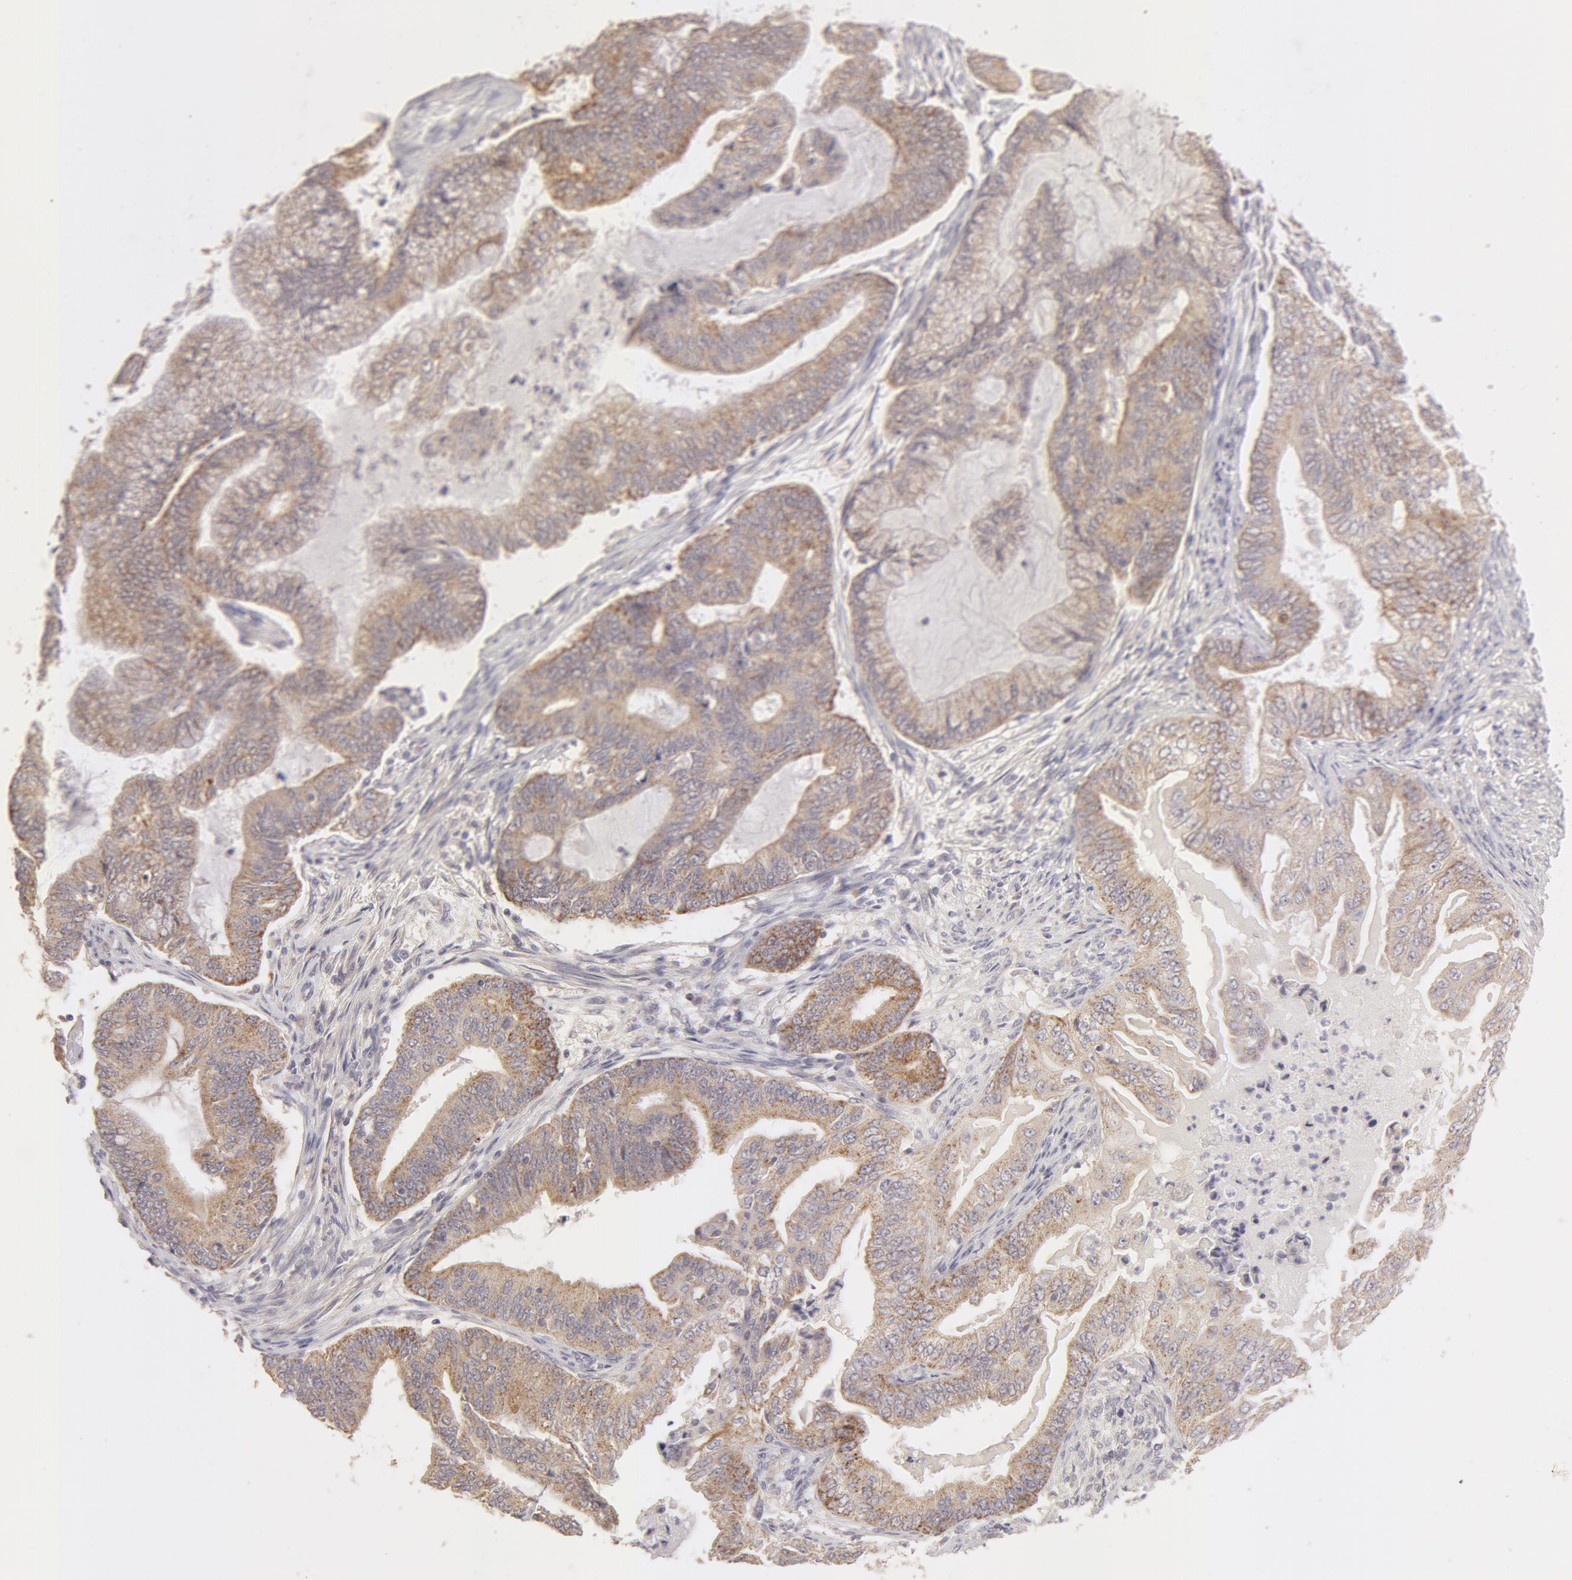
{"staining": {"intensity": "weak", "quantity": "<25%", "location": "cytoplasmic/membranous"}, "tissue": "endometrial cancer", "cell_type": "Tumor cells", "image_type": "cancer", "snomed": [{"axis": "morphology", "description": "Adenocarcinoma, NOS"}, {"axis": "topography", "description": "Endometrium"}], "caption": "DAB (3,3'-diaminobenzidine) immunohistochemical staining of endometrial adenocarcinoma demonstrates no significant expression in tumor cells.", "gene": "ADPRH", "patient": {"sex": "female", "age": 63}}